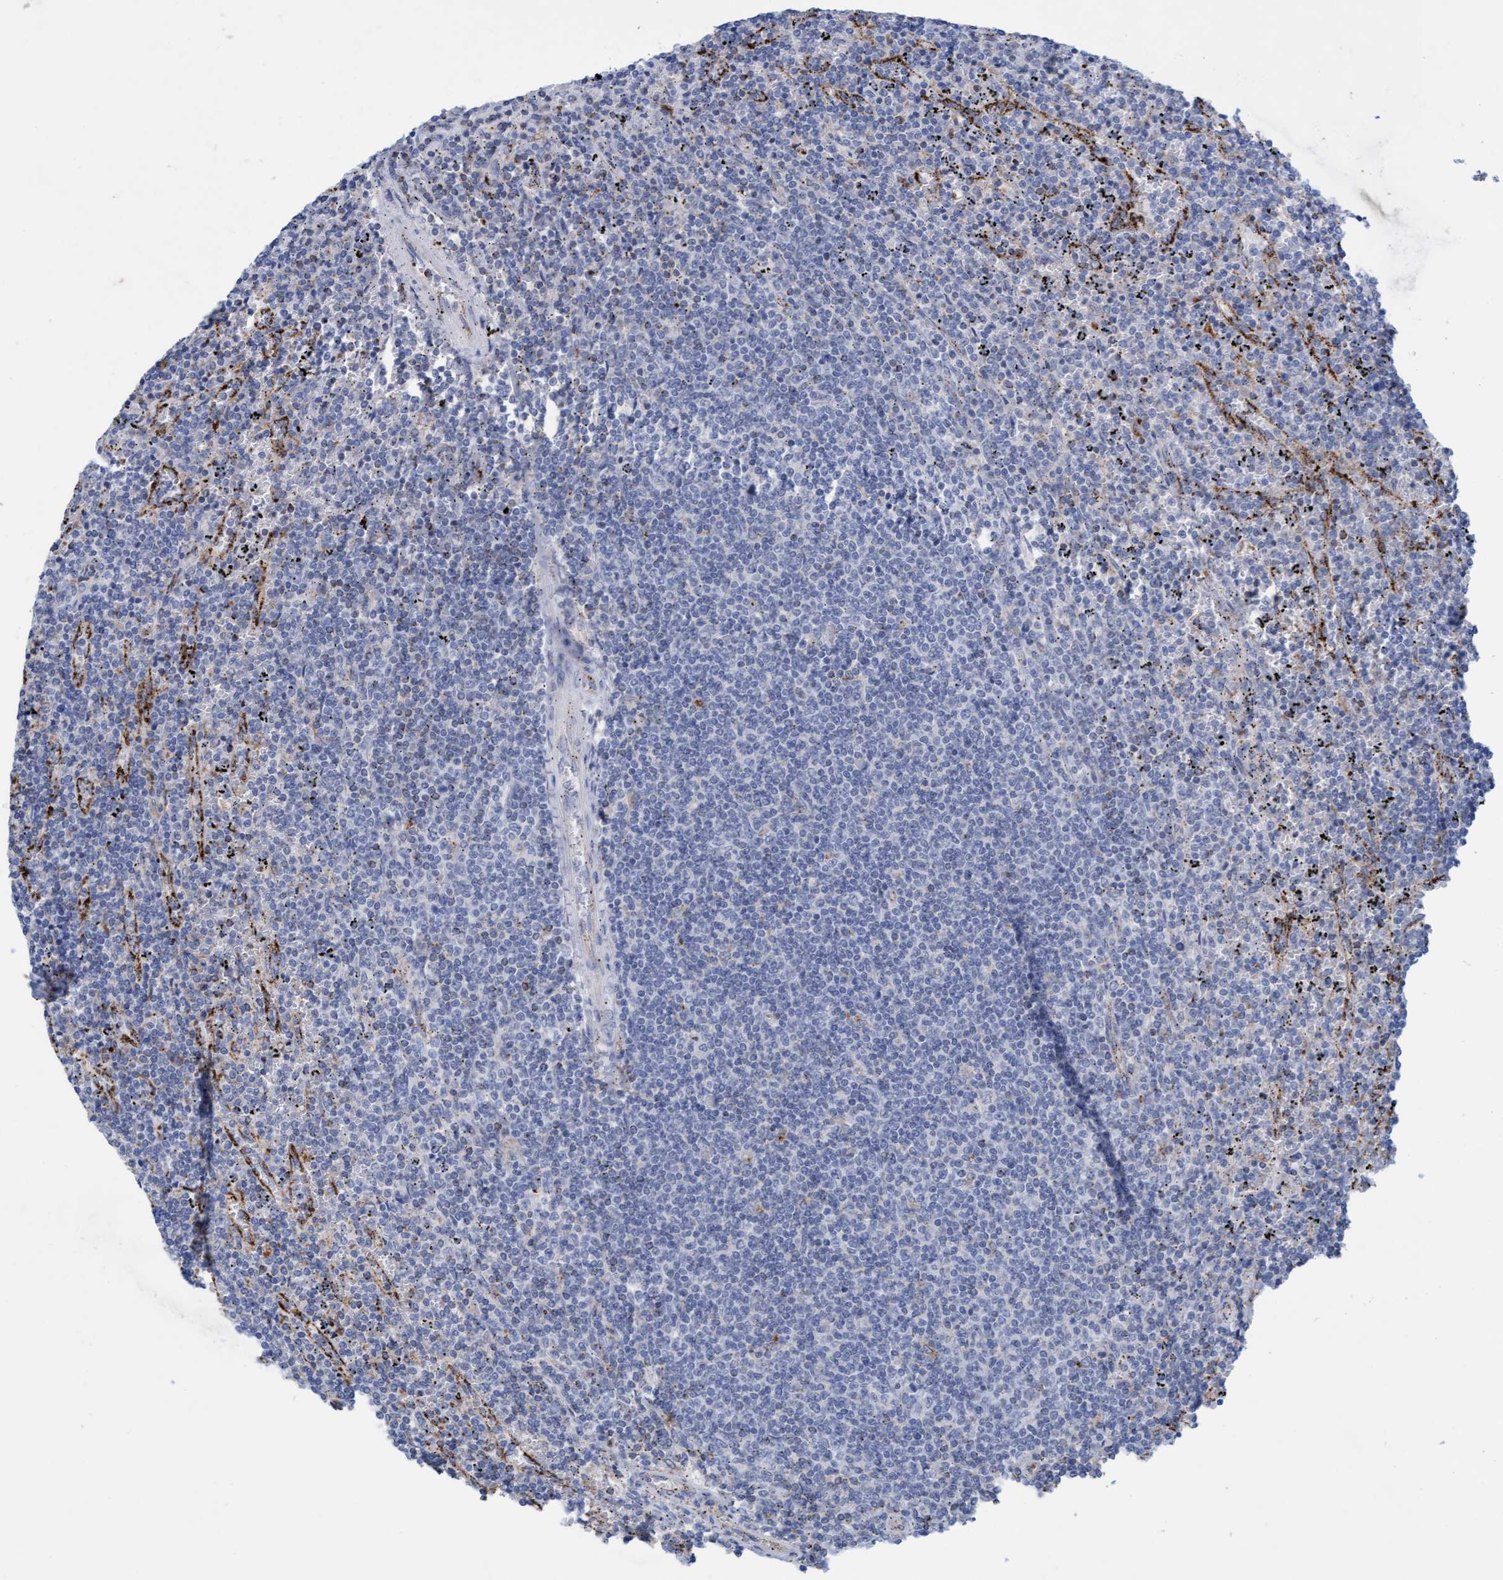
{"staining": {"intensity": "negative", "quantity": "none", "location": "none"}, "tissue": "lymphoma", "cell_type": "Tumor cells", "image_type": "cancer", "snomed": [{"axis": "morphology", "description": "Malignant lymphoma, non-Hodgkin's type, Low grade"}, {"axis": "topography", "description": "Spleen"}], "caption": "Immunohistochemistry image of neoplastic tissue: human malignant lymphoma, non-Hodgkin's type (low-grade) stained with DAB exhibits no significant protein expression in tumor cells.", "gene": "SGSH", "patient": {"sex": "female", "age": 50}}